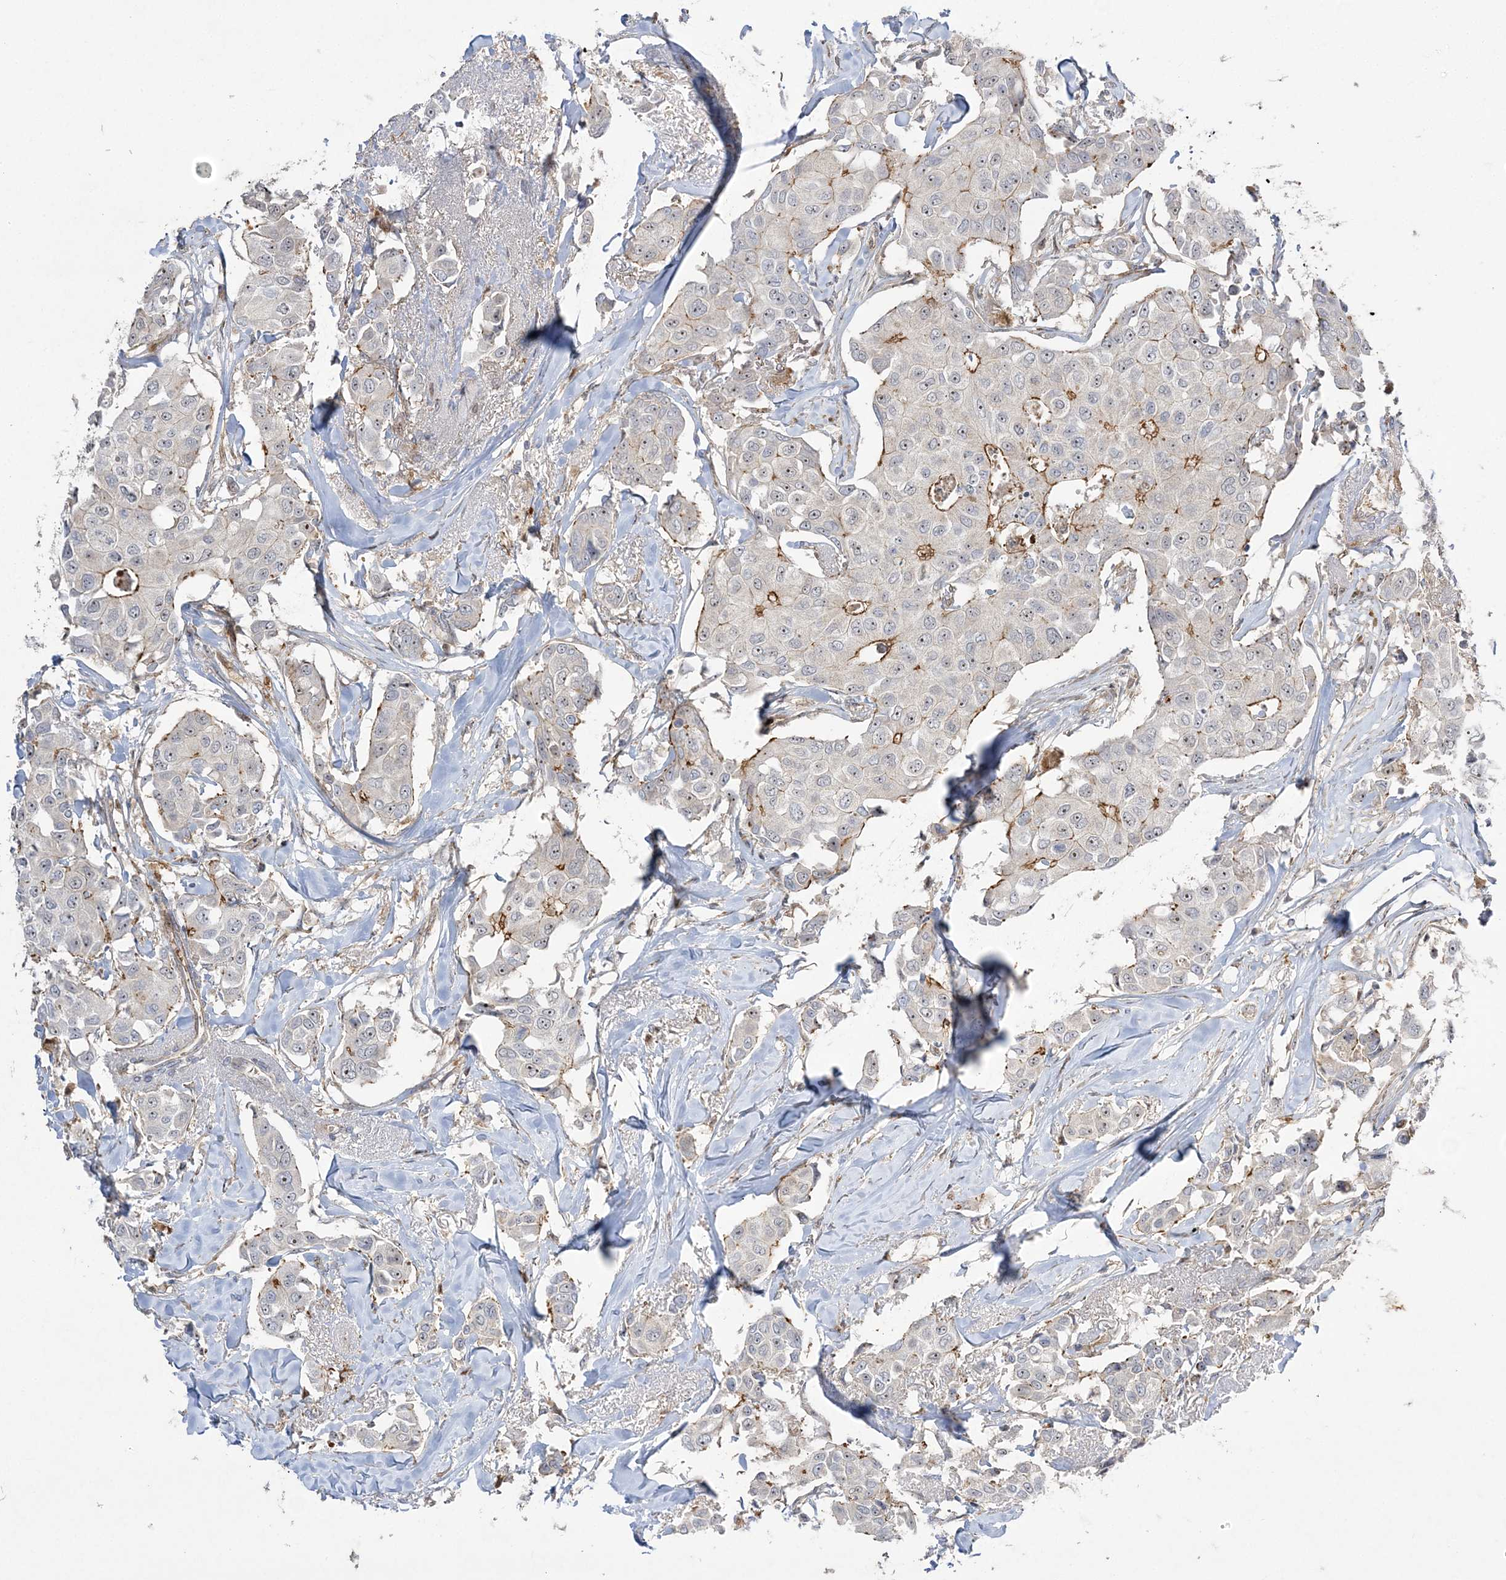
{"staining": {"intensity": "moderate", "quantity": ">75%", "location": "nuclear"}, "tissue": "breast cancer", "cell_type": "Tumor cells", "image_type": "cancer", "snomed": [{"axis": "morphology", "description": "Duct carcinoma"}, {"axis": "topography", "description": "Breast"}], "caption": "Invasive ductal carcinoma (breast) tissue exhibits moderate nuclear positivity in about >75% of tumor cells", "gene": "NPM3", "patient": {"sex": "female", "age": 80}}